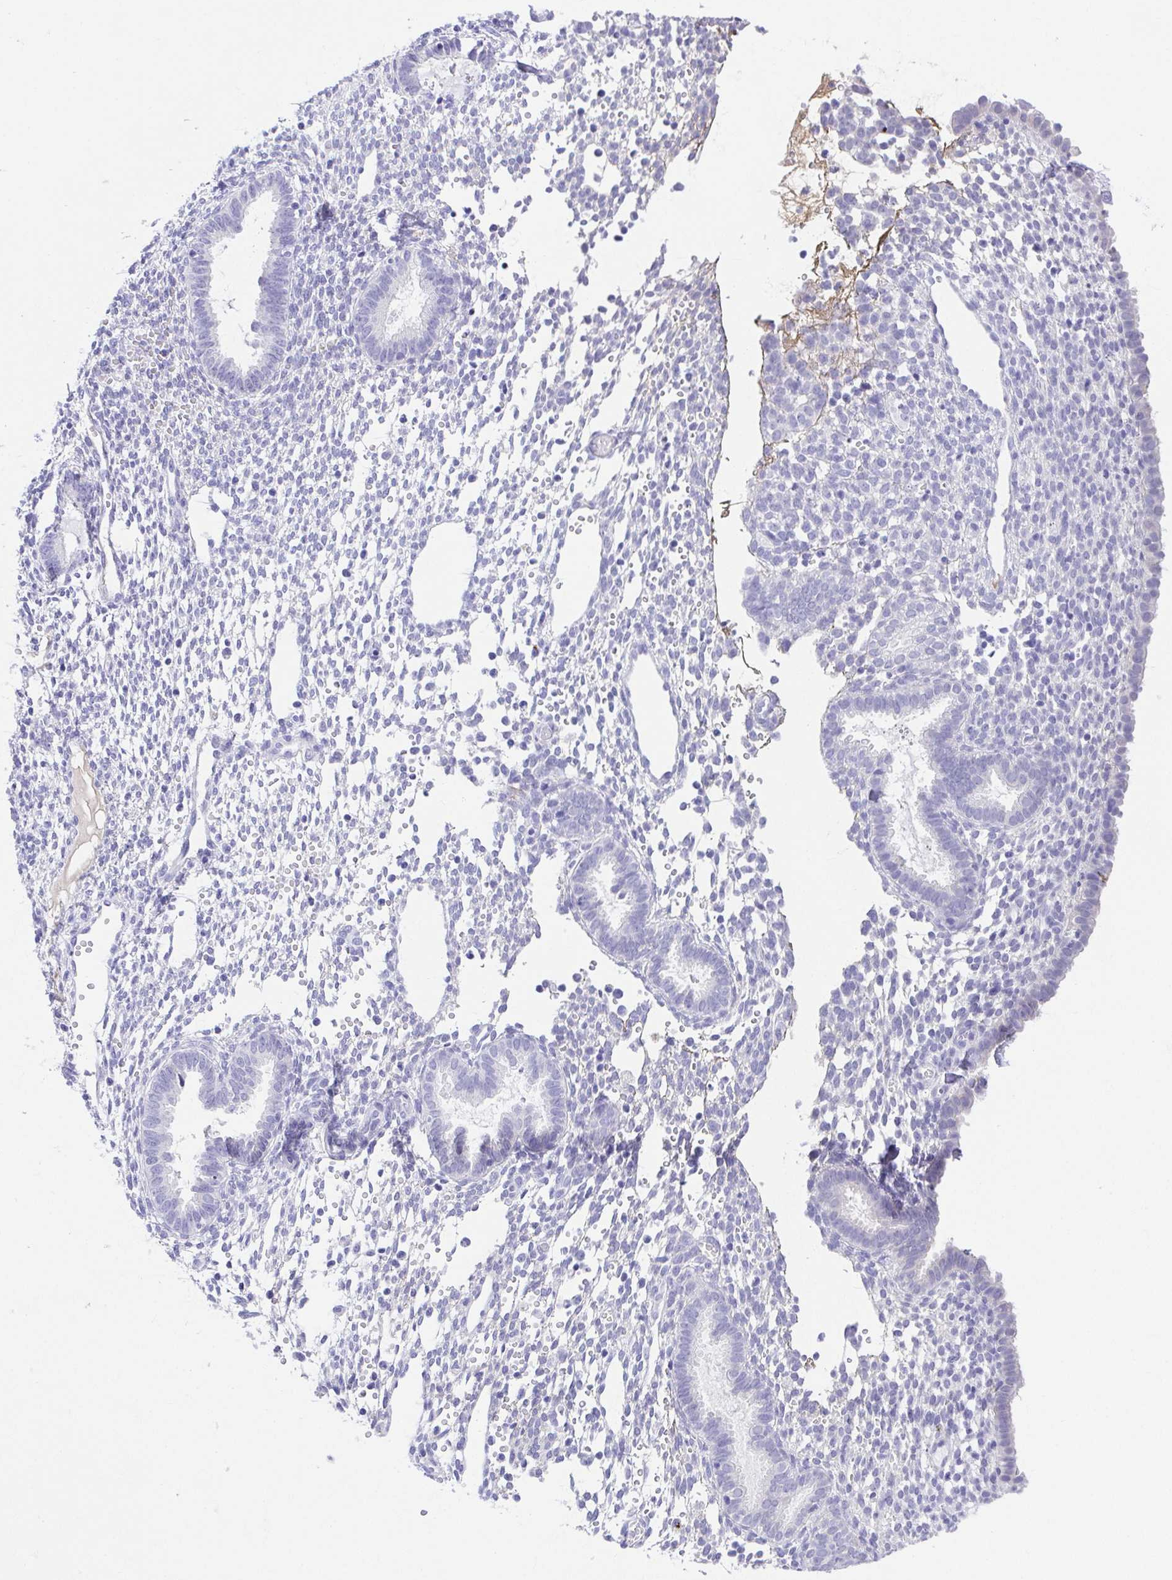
{"staining": {"intensity": "negative", "quantity": "none", "location": "none"}, "tissue": "endometrium", "cell_type": "Cells in endometrial stroma", "image_type": "normal", "snomed": [{"axis": "morphology", "description": "Normal tissue, NOS"}, {"axis": "topography", "description": "Endometrium"}], "caption": "A micrograph of human endometrium is negative for staining in cells in endometrial stroma. (DAB (3,3'-diaminobenzidine) IHC with hematoxylin counter stain).", "gene": "SPATA4", "patient": {"sex": "female", "age": 36}}